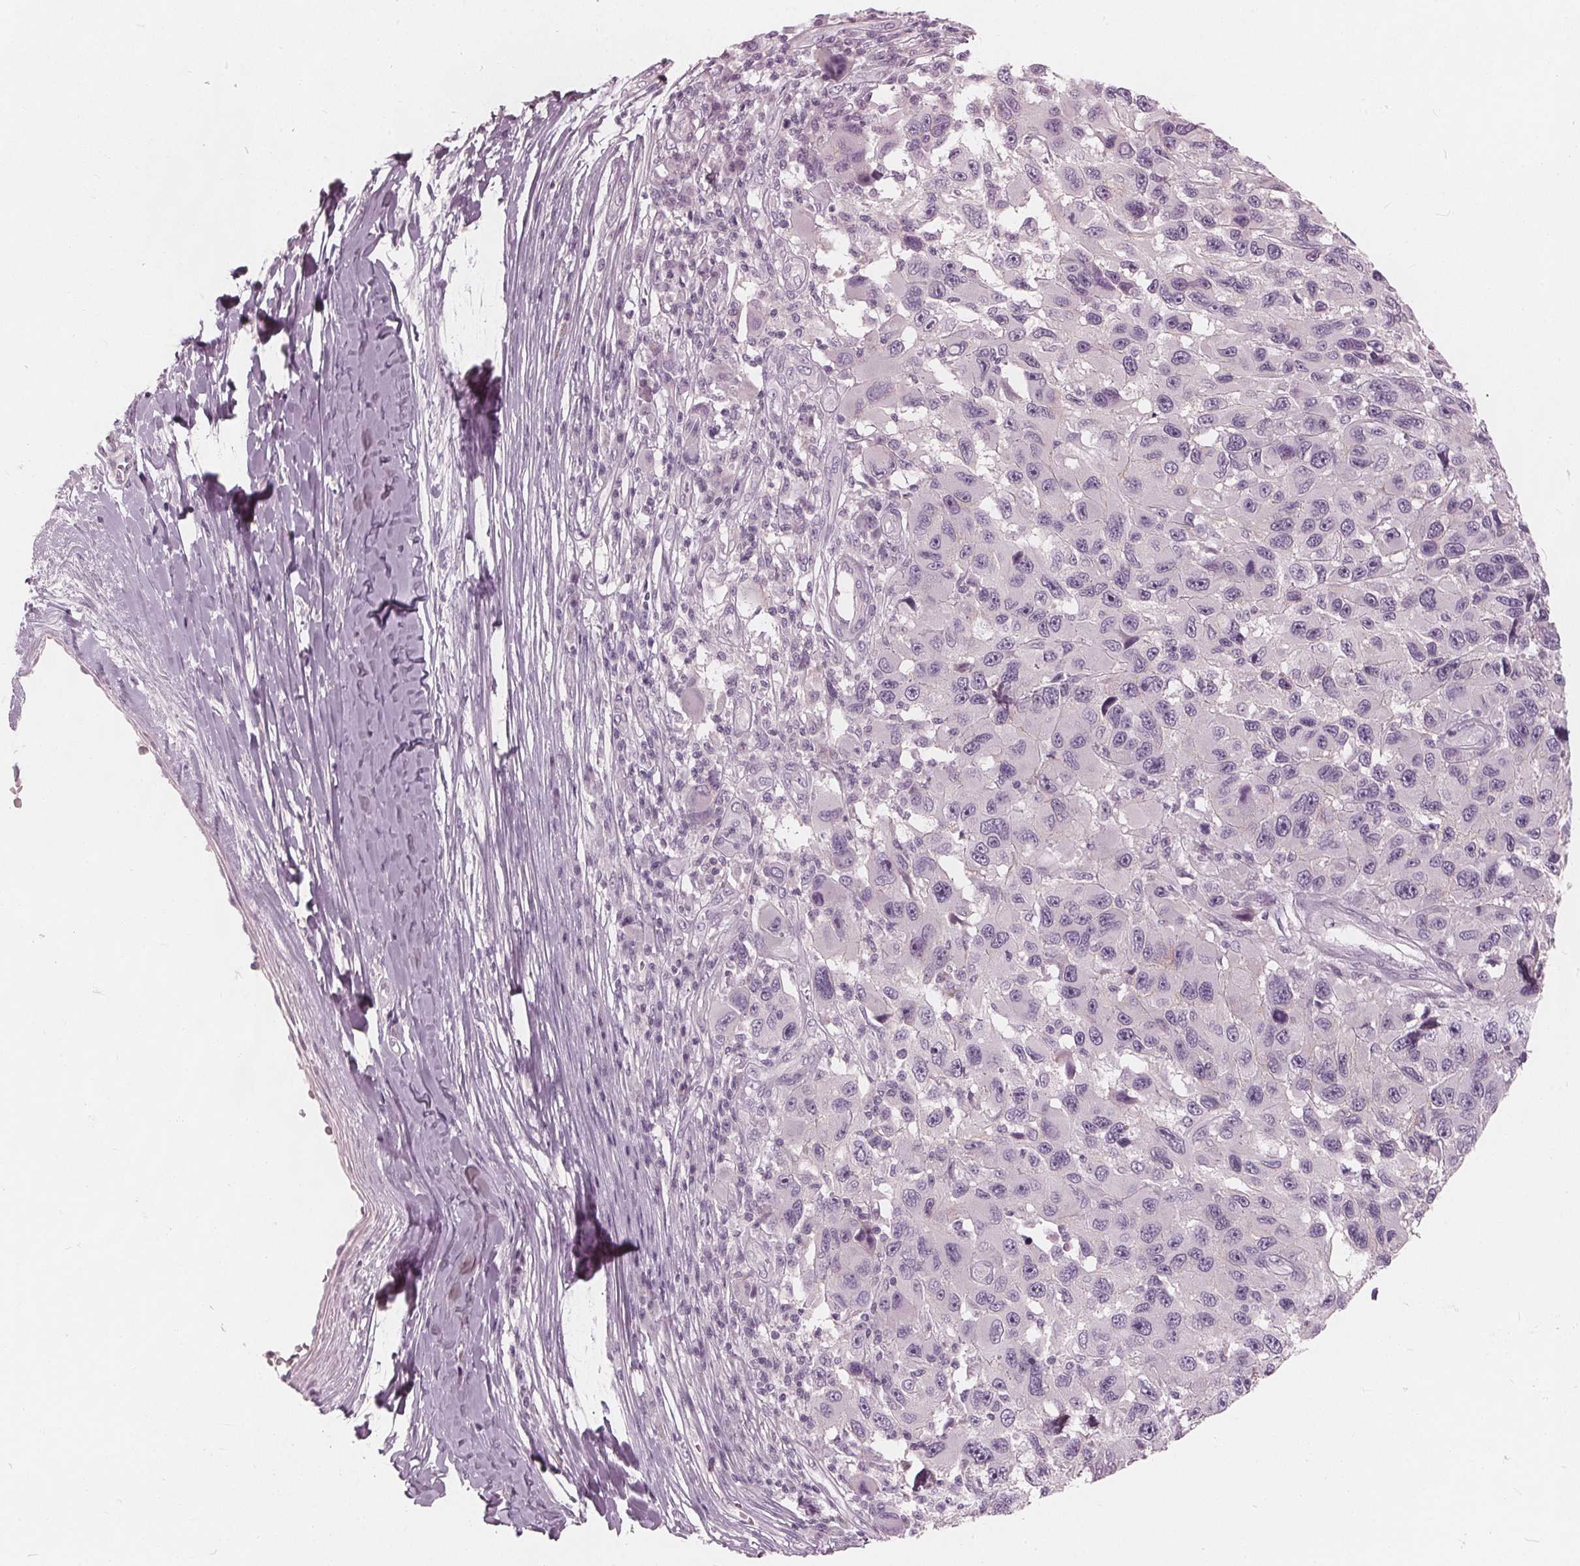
{"staining": {"intensity": "negative", "quantity": "none", "location": "none"}, "tissue": "melanoma", "cell_type": "Tumor cells", "image_type": "cancer", "snomed": [{"axis": "morphology", "description": "Malignant melanoma, NOS"}, {"axis": "topography", "description": "Skin"}], "caption": "Immunohistochemical staining of human malignant melanoma demonstrates no significant positivity in tumor cells.", "gene": "SAT2", "patient": {"sex": "male", "age": 53}}